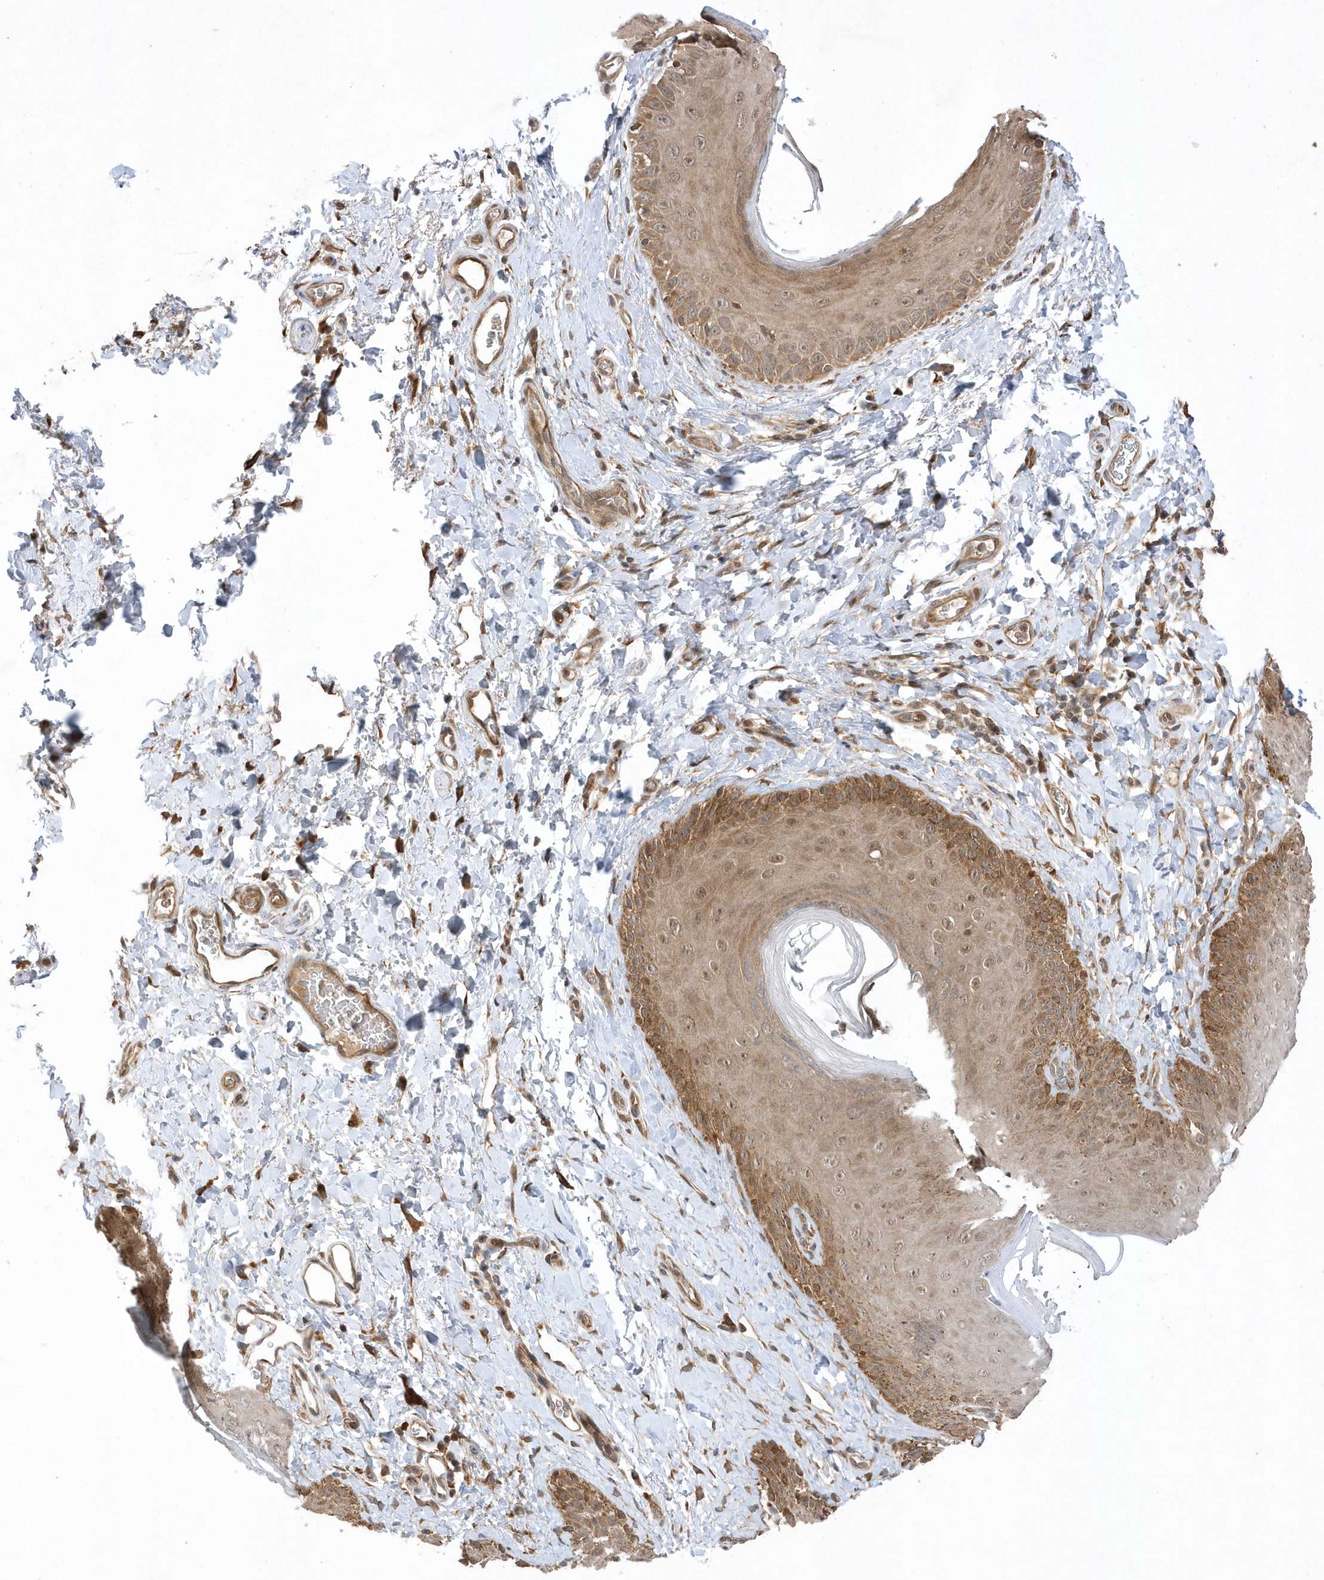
{"staining": {"intensity": "moderate", "quantity": ">75%", "location": "cytoplasmic/membranous,nuclear"}, "tissue": "skin", "cell_type": "Epidermal cells", "image_type": "normal", "snomed": [{"axis": "morphology", "description": "Normal tissue, NOS"}, {"axis": "topography", "description": "Anal"}], "caption": "Immunohistochemical staining of unremarkable skin exhibits medium levels of moderate cytoplasmic/membranous,nuclear staining in about >75% of epidermal cells. (DAB = brown stain, brightfield microscopy at high magnification).", "gene": "GFM2", "patient": {"sex": "male", "age": 44}}